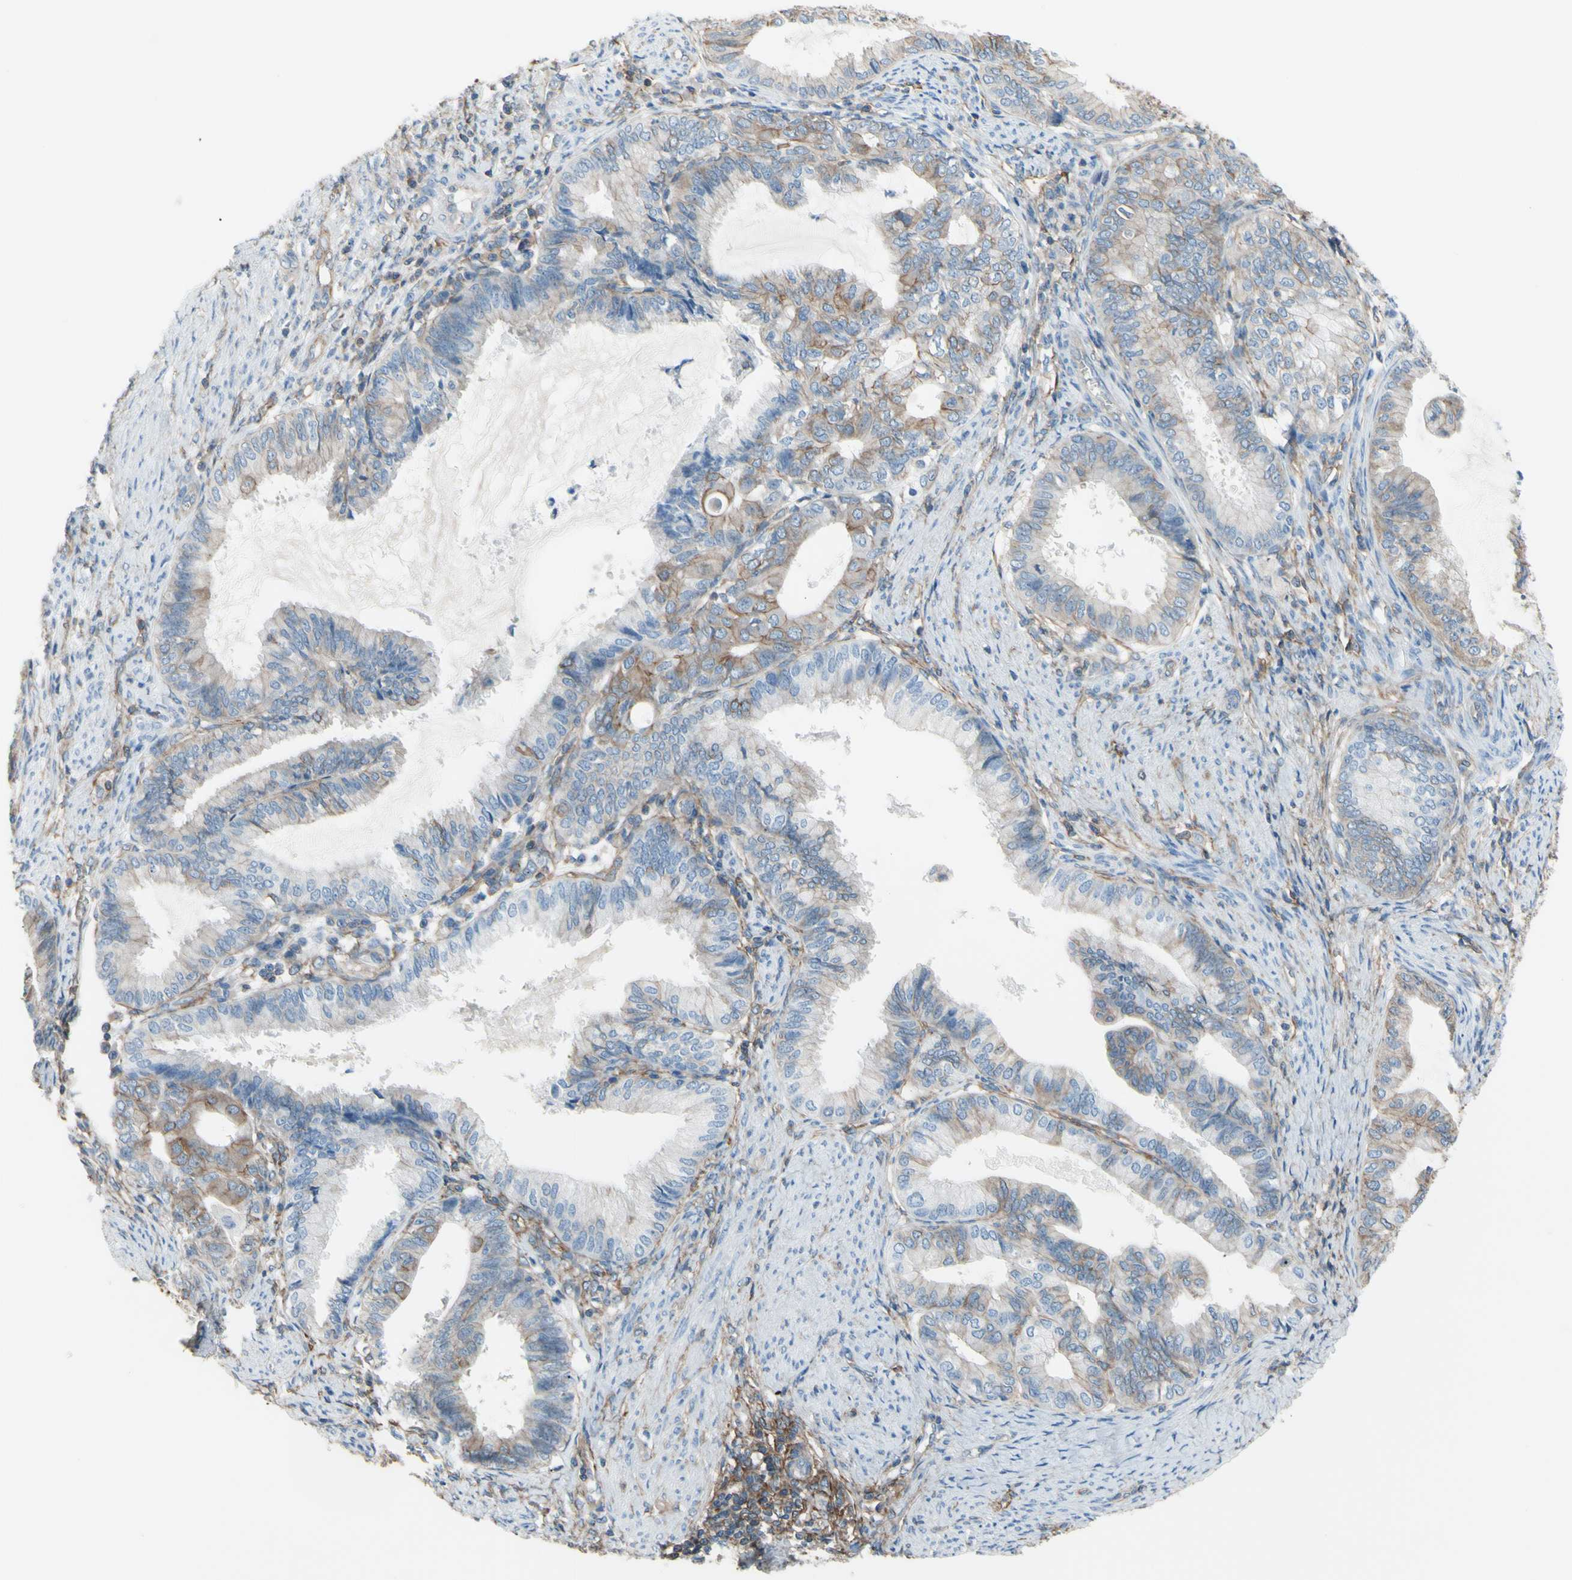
{"staining": {"intensity": "weak", "quantity": "25%-75%", "location": "cytoplasmic/membranous"}, "tissue": "endometrial cancer", "cell_type": "Tumor cells", "image_type": "cancer", "snomed": [{"axis": "morphology", "description": "Adenocarcinoma, NOS"}, {"axis": "topography", "description": "Endometrium"}], "caption": "About 25%-75% of tumor cells in endometrial cancer display weak cytoplasmic/membranous protein positivity as visualized by brown immunohistochemical staining.", "gene": "ADD1", "patient": {"sex": "female", "age": 86}}